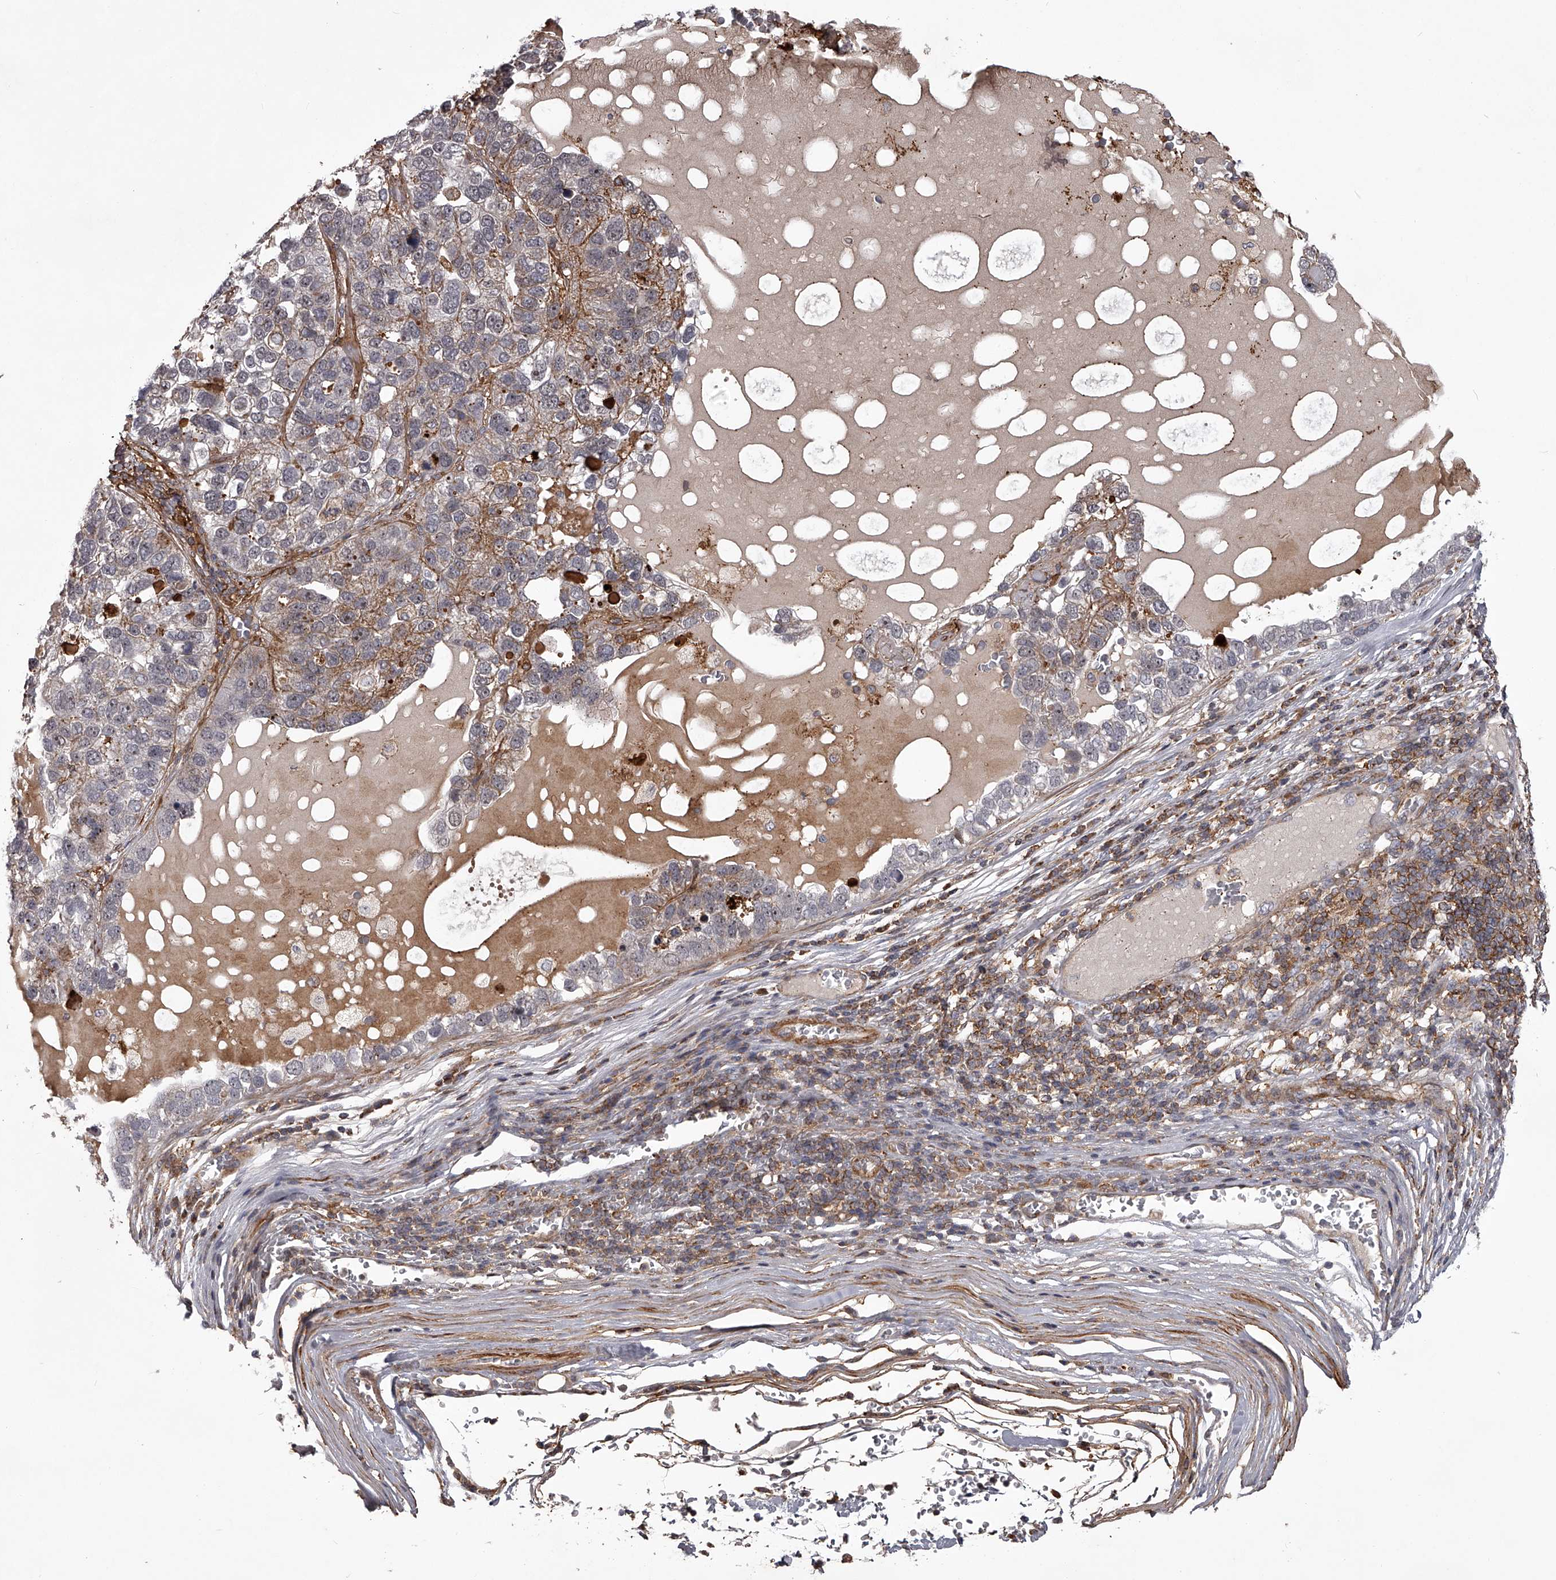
{"staining": {"intensity": "negative", "quantity": "none", "location": "none"}, "tissue": "pancreatic cancer", "cell_type": "Tumor cells", "image_type": "cancer", "snomed": [{"axis": "morphology", "description": "Adenocarcinoma, NOS"}, {"axis": "topography", "description": "Pancreas"}], "caption": "Micrograph shows no protein positivity in tumor cells of pancreatic cancer (adenocarcinoma) tissue.", "gene": "RRP36", "patient": {"sex": "female", "age": 61}}